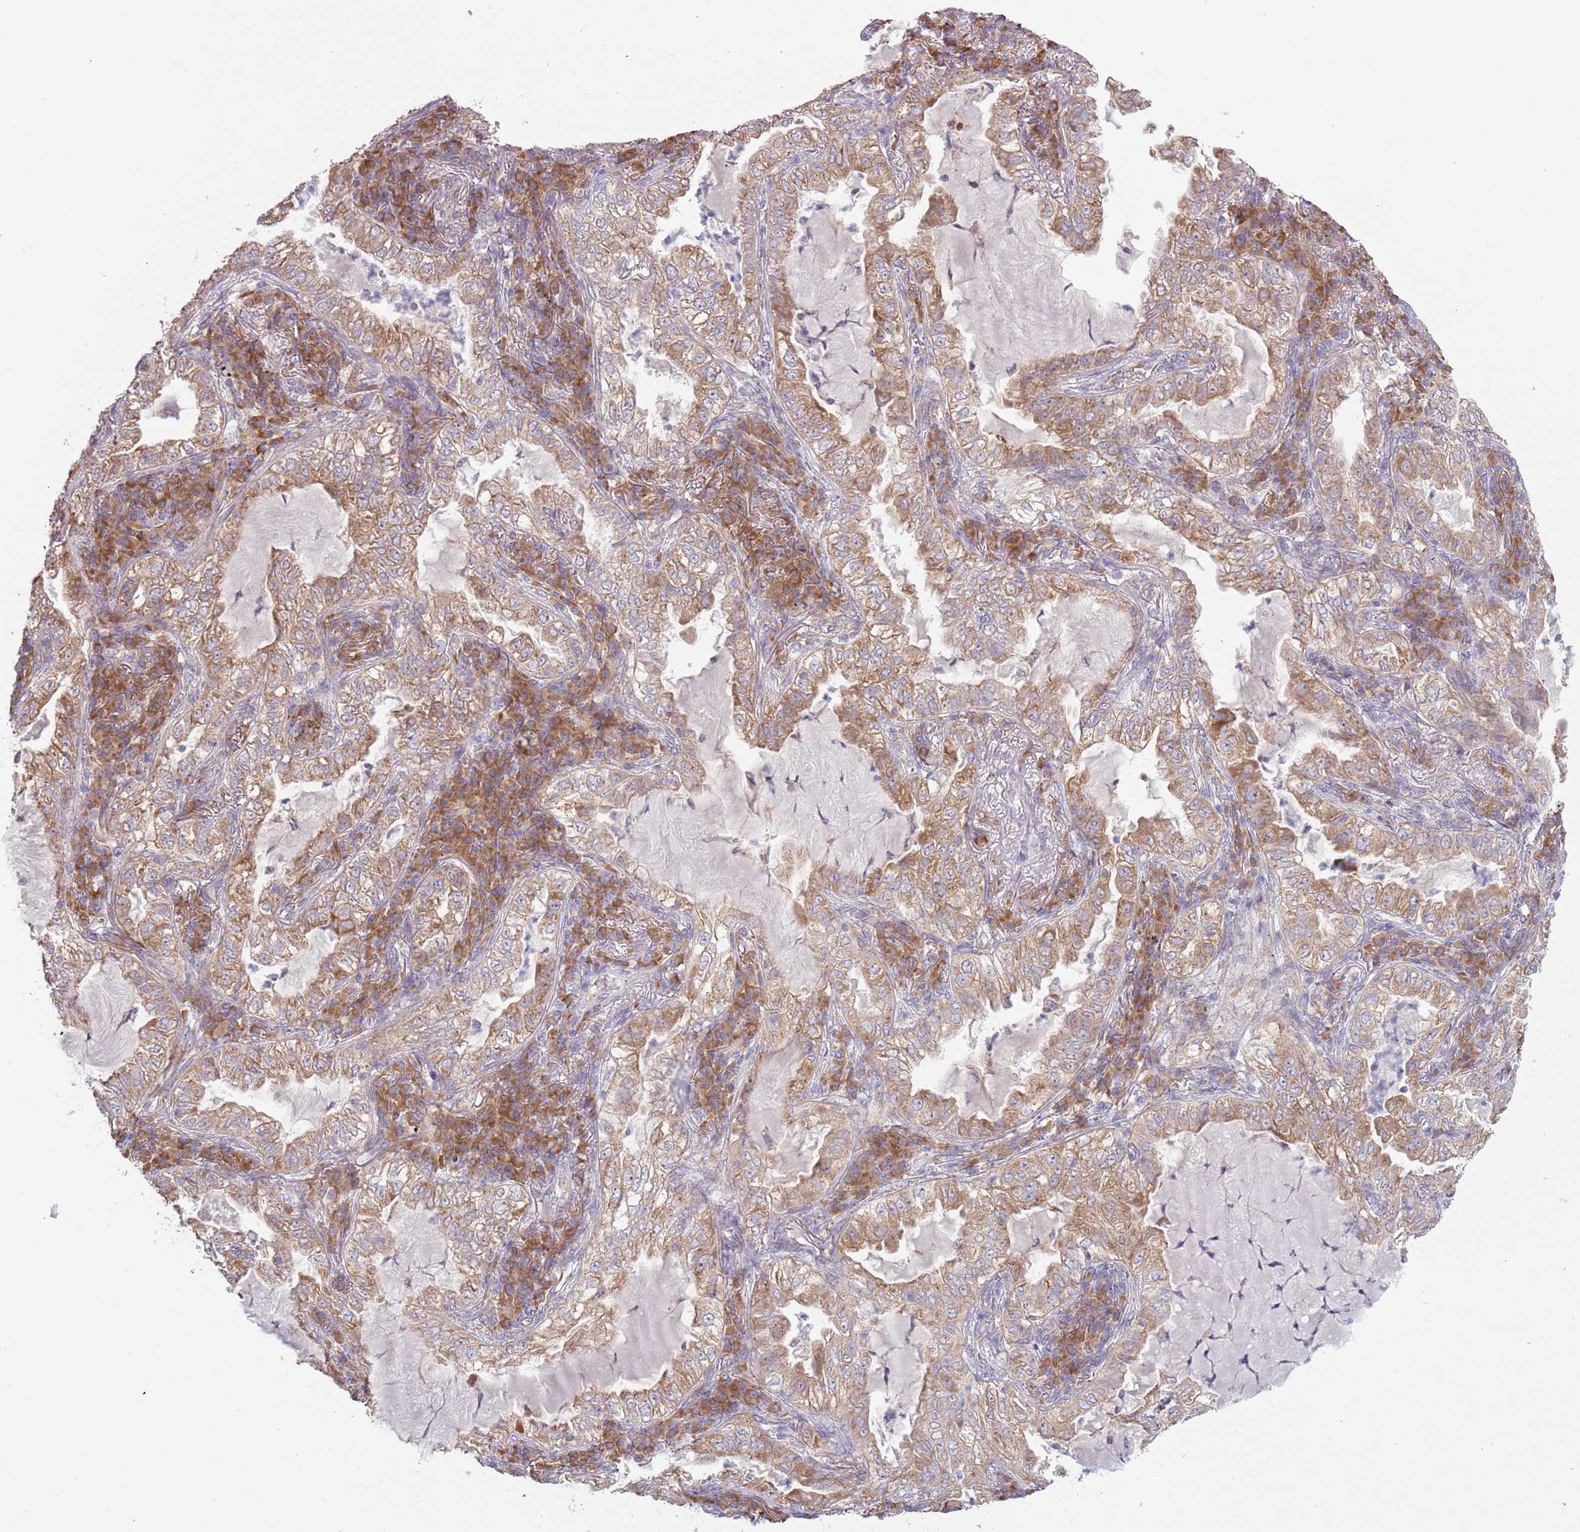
{"staining": {"intensity": "moderate", "quantity": ">75%", "location": "cytoplasmic/membranous"}, "tissue": "lung cancer", "cell_type": "Tumor cells", "image_type": "cancer", "snomed": [{"axis": "morphology", "description": "Adenocarcinoma, NOS"}, {"axis": "topography", "description": "Lung"}], "caption": "Human lung cancer stained with a brown dye exhibits moderate cytoplasmic/membranous positive staining in about >75% of tumor cells.", "gene": "RPL17-C18orf32", "patient": {"sex": "female", "age": 73}}